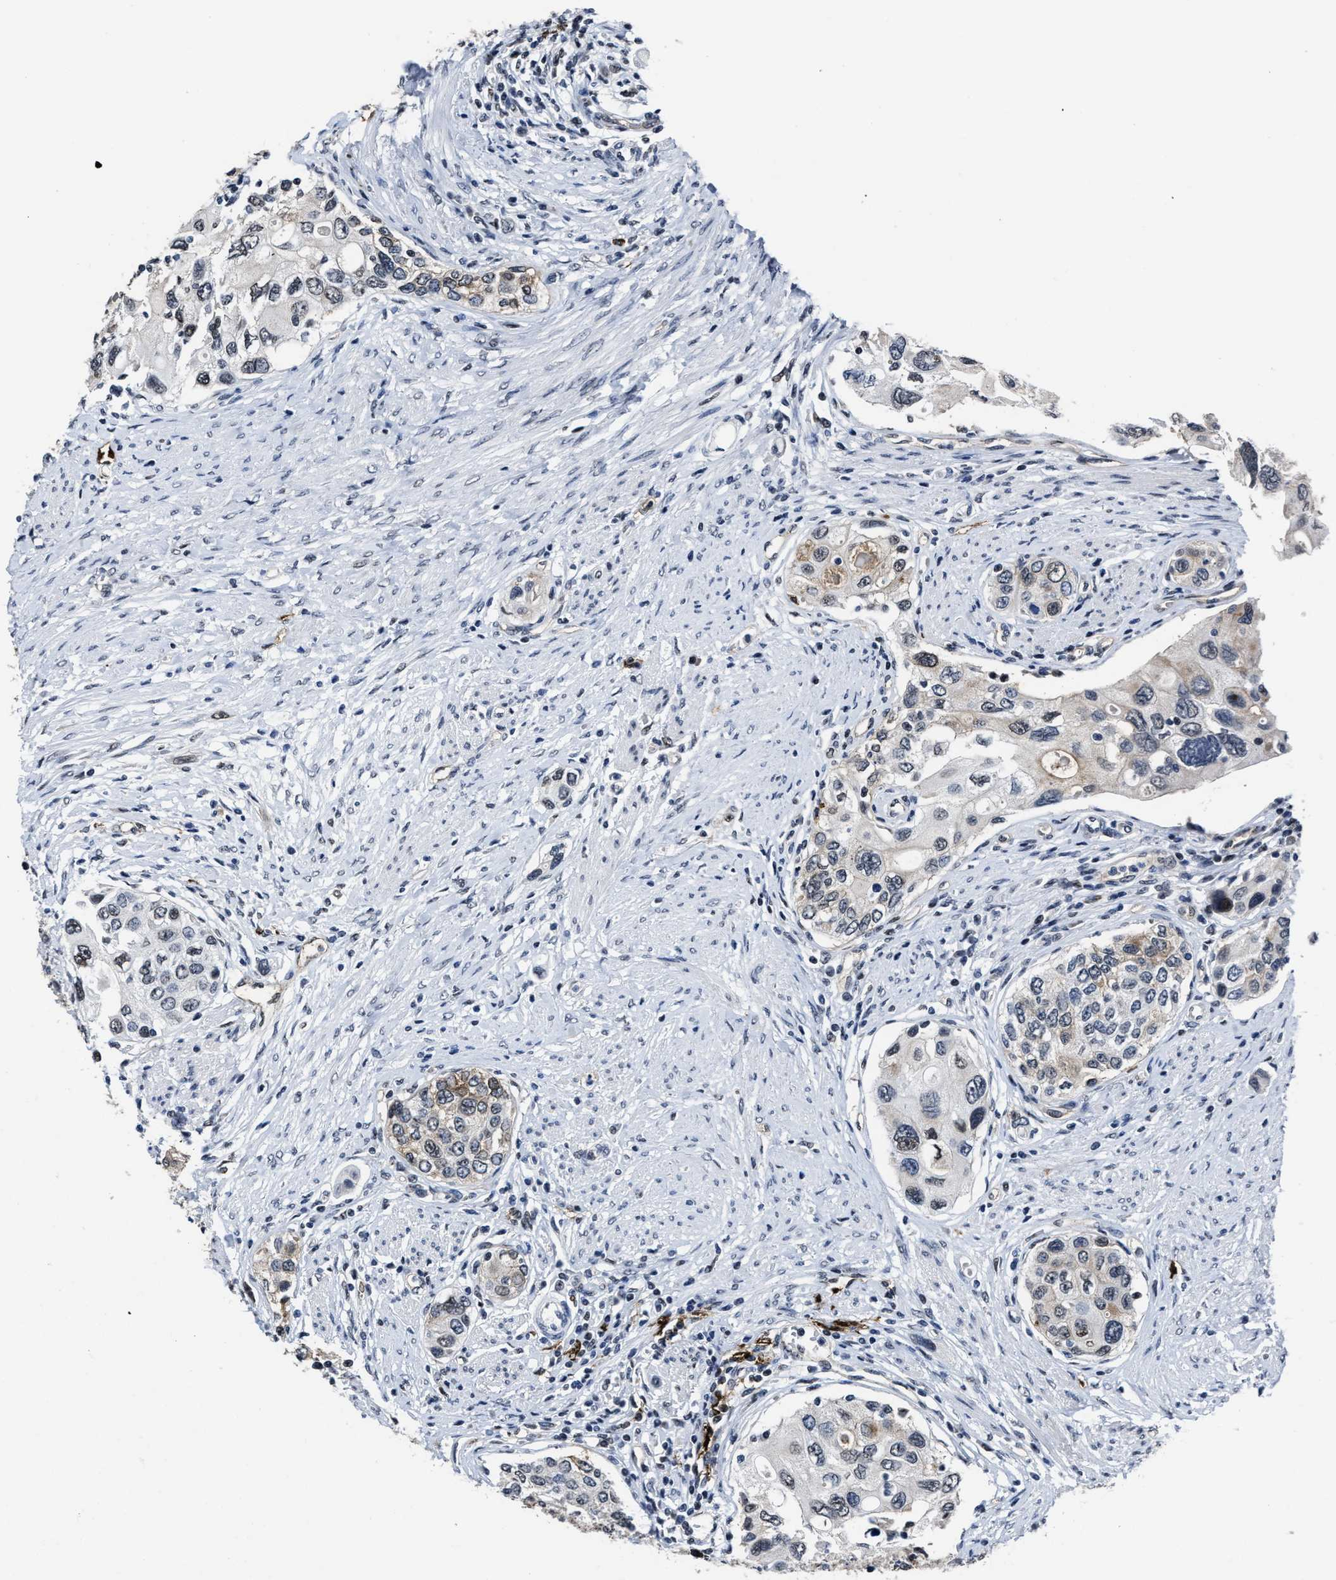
{"staining": {"intensity": "weak", "quantity": "<25%", "location": "cytoplasmic/membranous"}, "tissue": "urothelial cancer", "cell_type": "Tumor cells", "image_type": "cancer", "snomed": [{"axis": "morphology", "description": "Urothelial carcinoma, High grade"}, {"axis": "topography", "description": "Urinary bladder"}], "caption": "Tumor cells show no significant expression in urothelial cancer.", "gene": "MARCKSL1", "patient": {"sex": "female", "age": 56}}